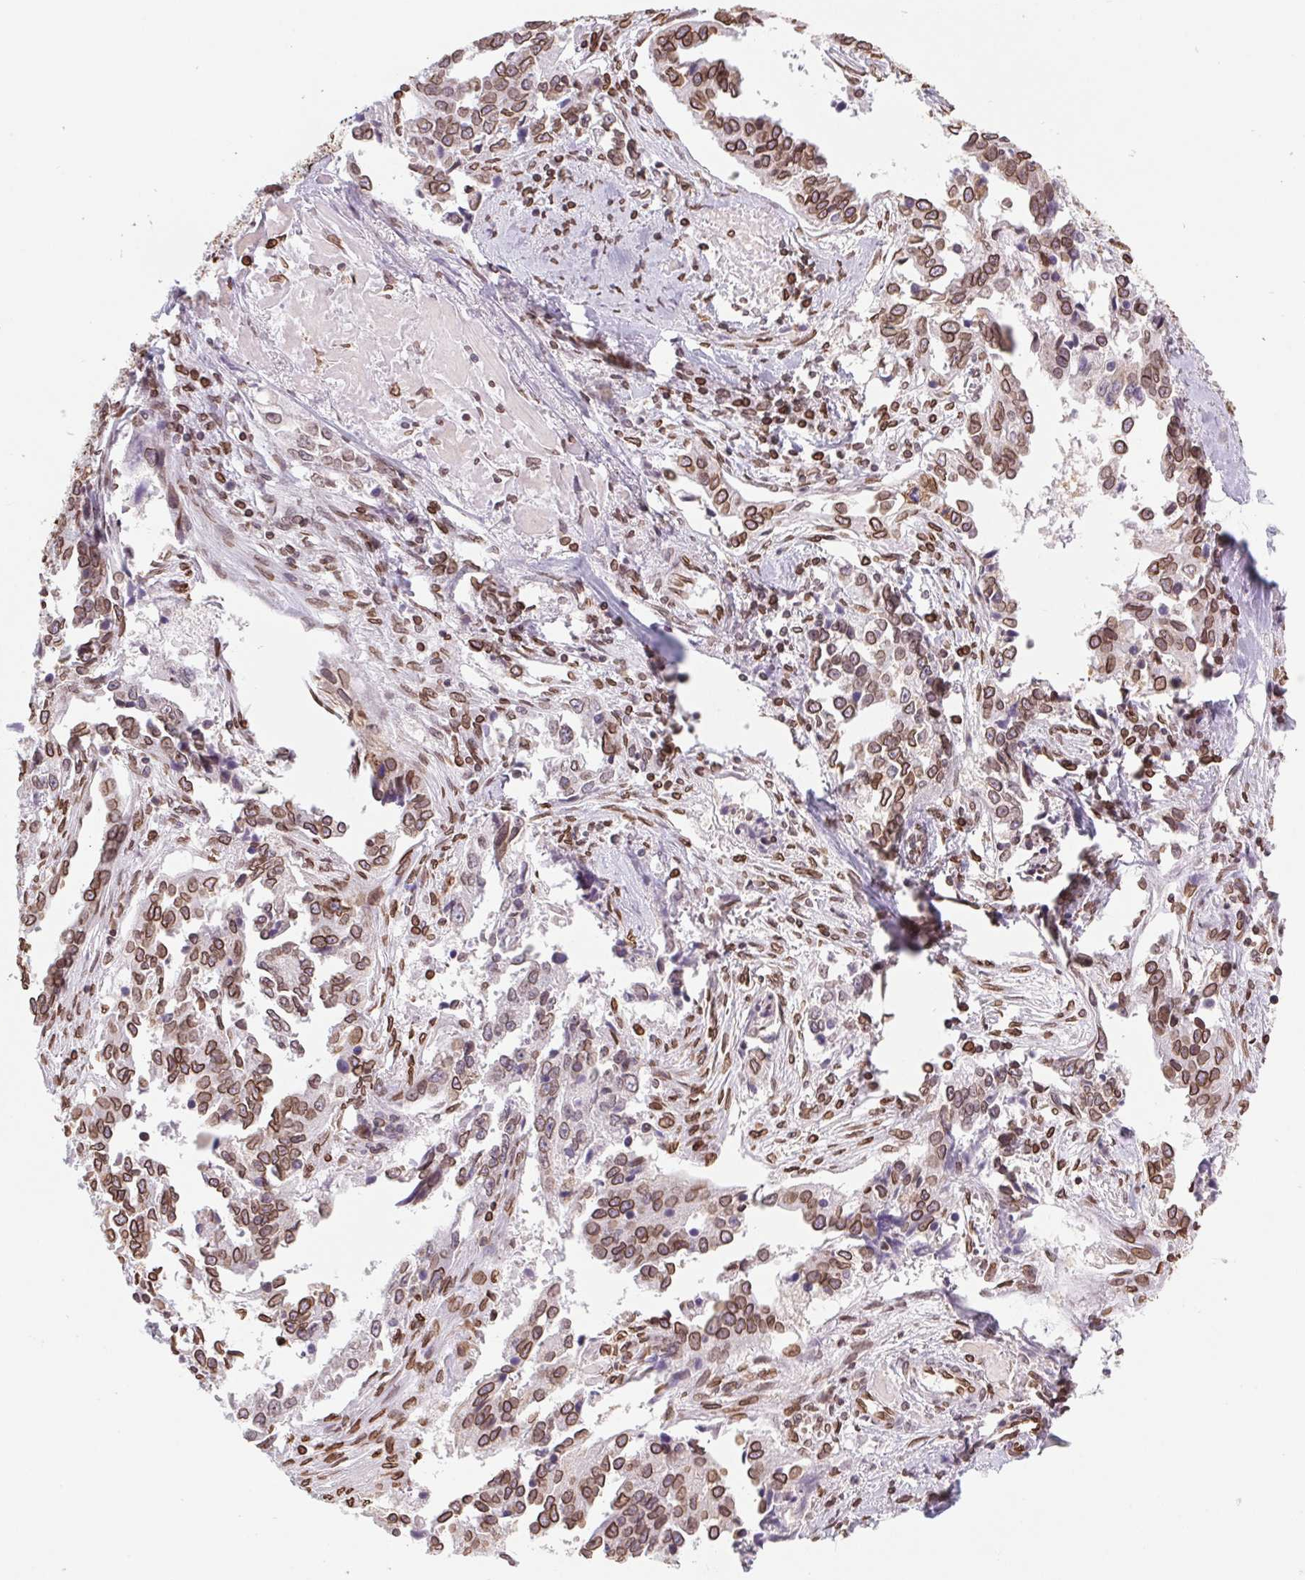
{"staining": {"intensity": "strong", "quantity": ">75%", "location": "cytoplasmic/membranous,nuclear"}, "tissue": "ovarian cancer", "cell_type": "Tumor cells", "image_type": "cancer", "snomed": [{"axis": "morphology", "description": "Cystadenocarcinoma, serous, NOS"}, {"axis": "topography", "description": "Ovary"}], "caption": "Strong cytoplasmic/membranous and nuclear expression is present in about >75% of tumor cells in serous cystadenocarcinoma (ovarian). (DAB (3,3'-diaminobenzidine) IHC, brown staining for protein, blue staining for nuclei).", "gene": "LMNB2", "patient": {"sex": "female", "age": 75}}